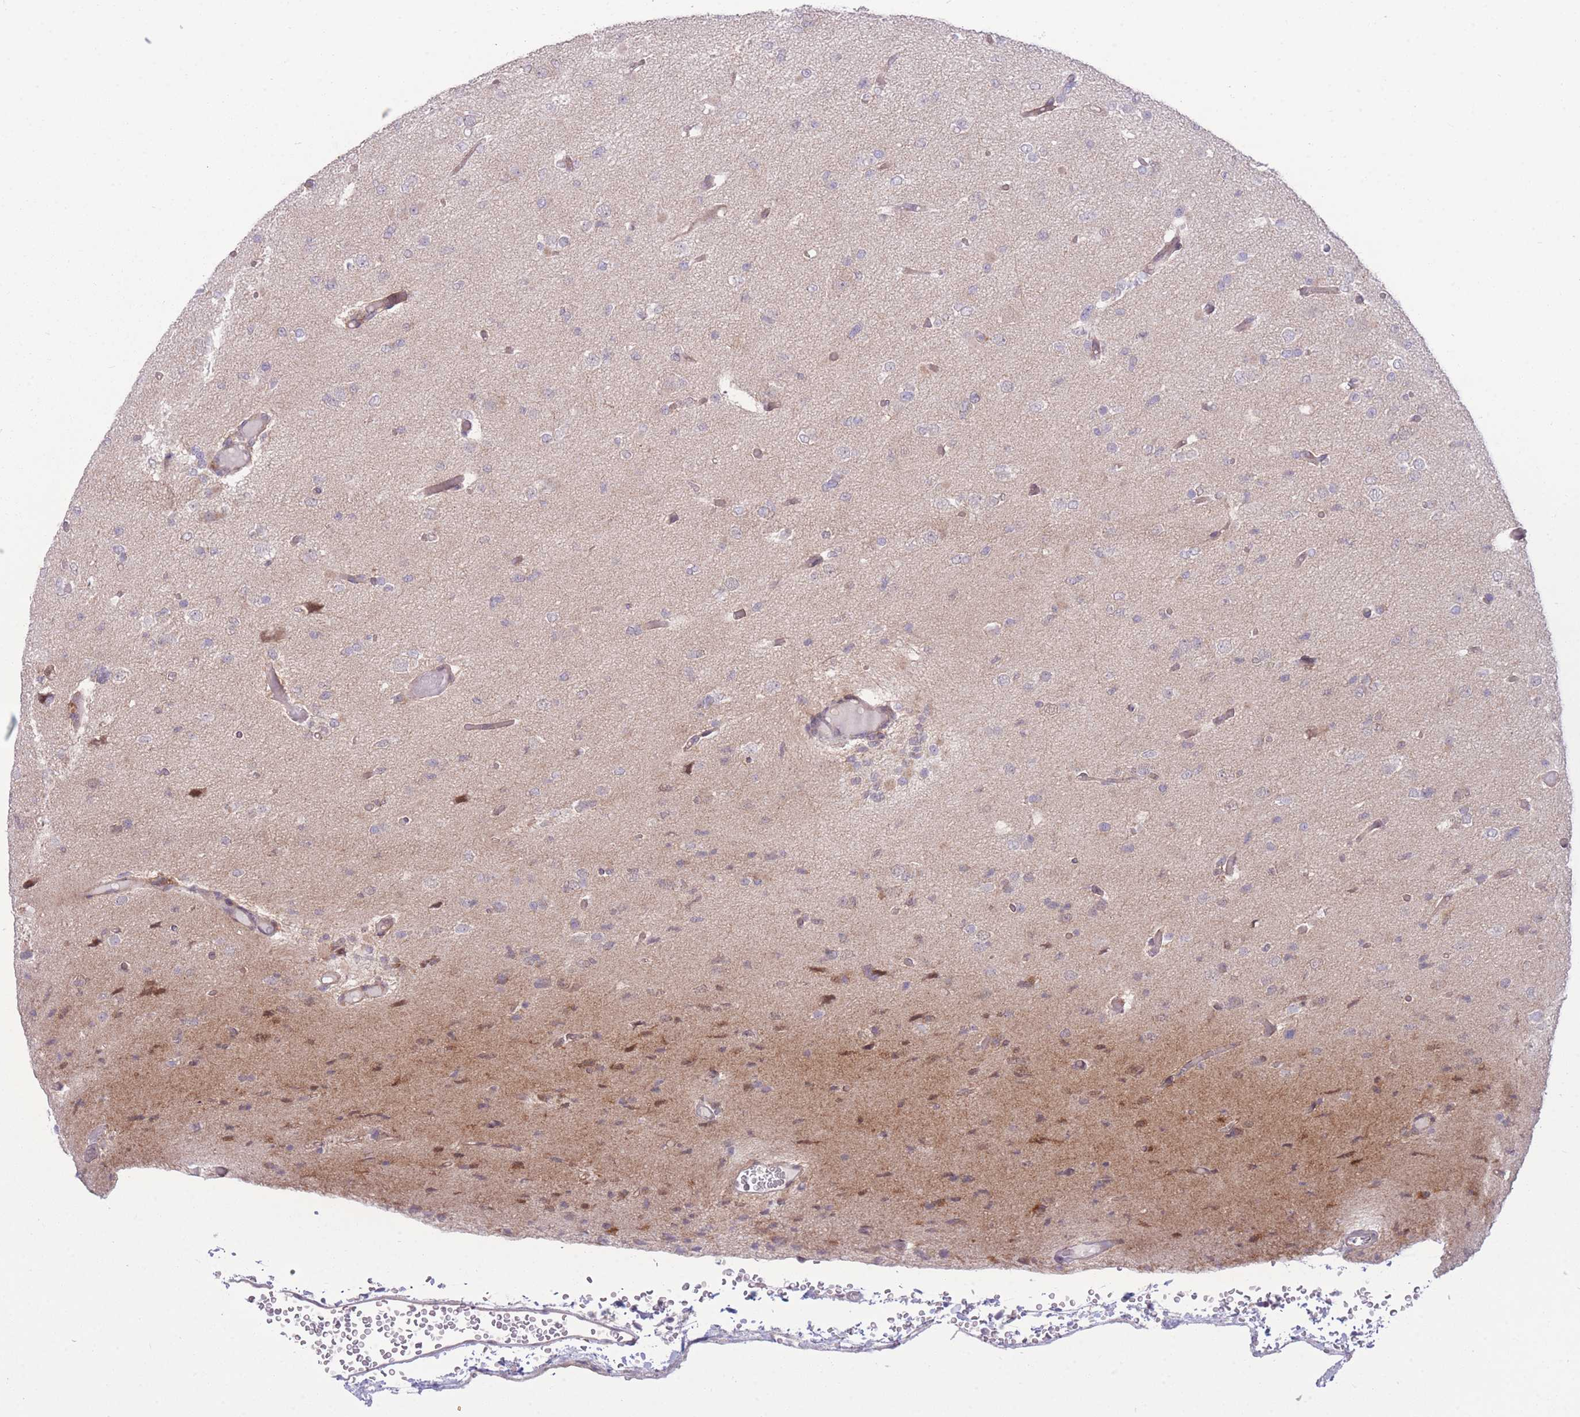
{"staining": {"intensity": "negative", "quantity": "none", "location": "none"}, "tissue": "glioma", "cell_type": "Tumor cells", "image_type": "cancer", "snomed": [{"axis": "morphology", "description": "Glioma, malignant, Low grade"}, {"axis": "topography", "description": "Brain"}], "caption": "Tumor cells show no significant staining in glioma.", "gene": "RIC8A", "patient": {"sex": "female", "age": 22}}